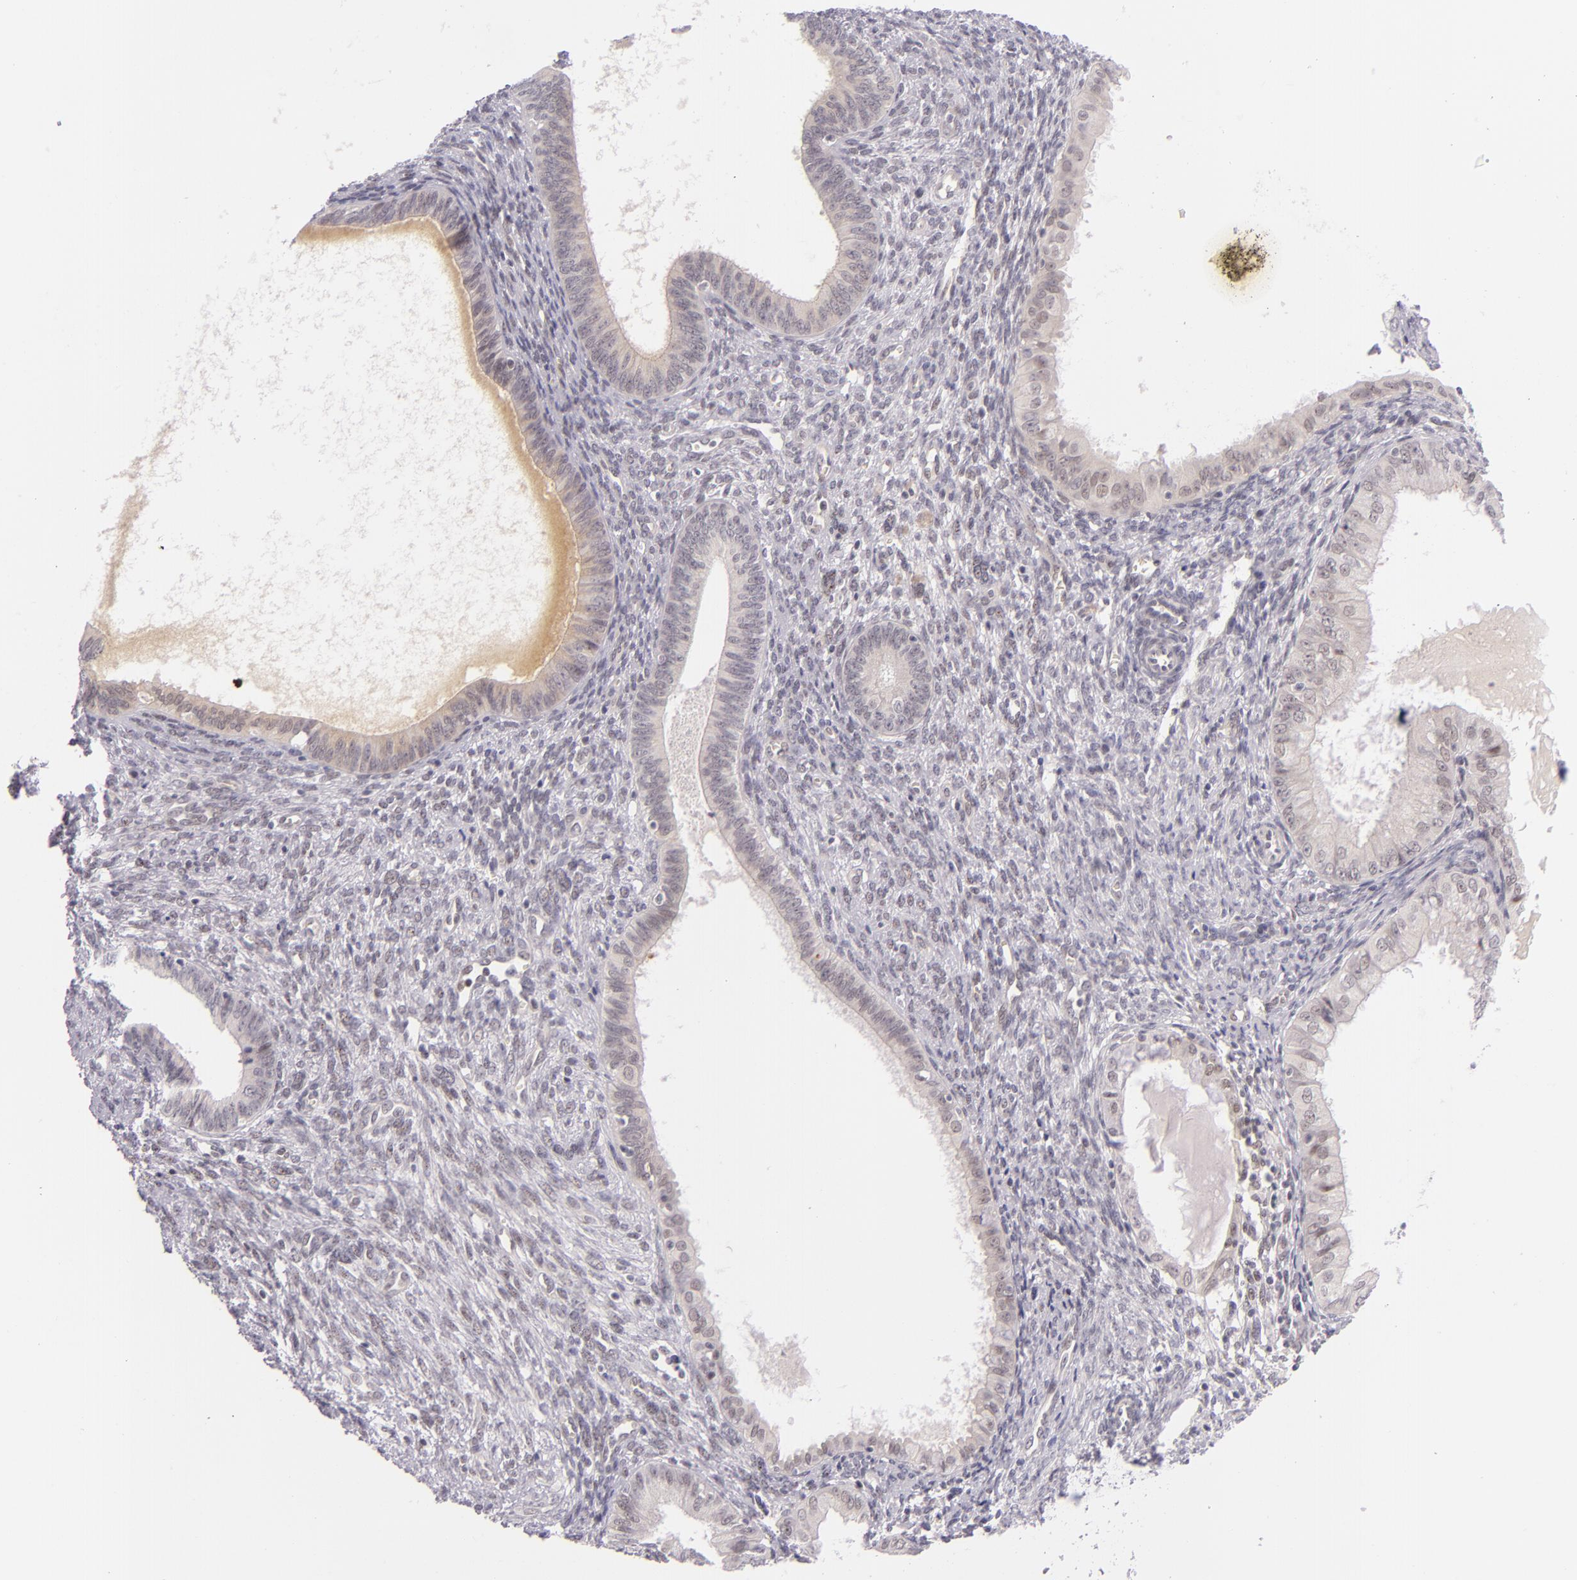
{"staining": {"intensity": "negative", "quantity": "none", "location": "none"}, "tissue": "endometrial cancer", "cell_type": "Tumor cells", "image_type": "cancer", "snomed": [{"axis": "morphology", "description": "Adenocarcinoma, NOS"}, {"axis": "topography", "description": "Endometrium"}], "caption": "An immunohistochemistry photomicrograph of adenocarcinoma (endometrial) is shown. There is no staining in tumor cells of adenocarcinoma (endometrial).", "gene": "BCL3", "patient": {"sex": "female", "age": 76}}